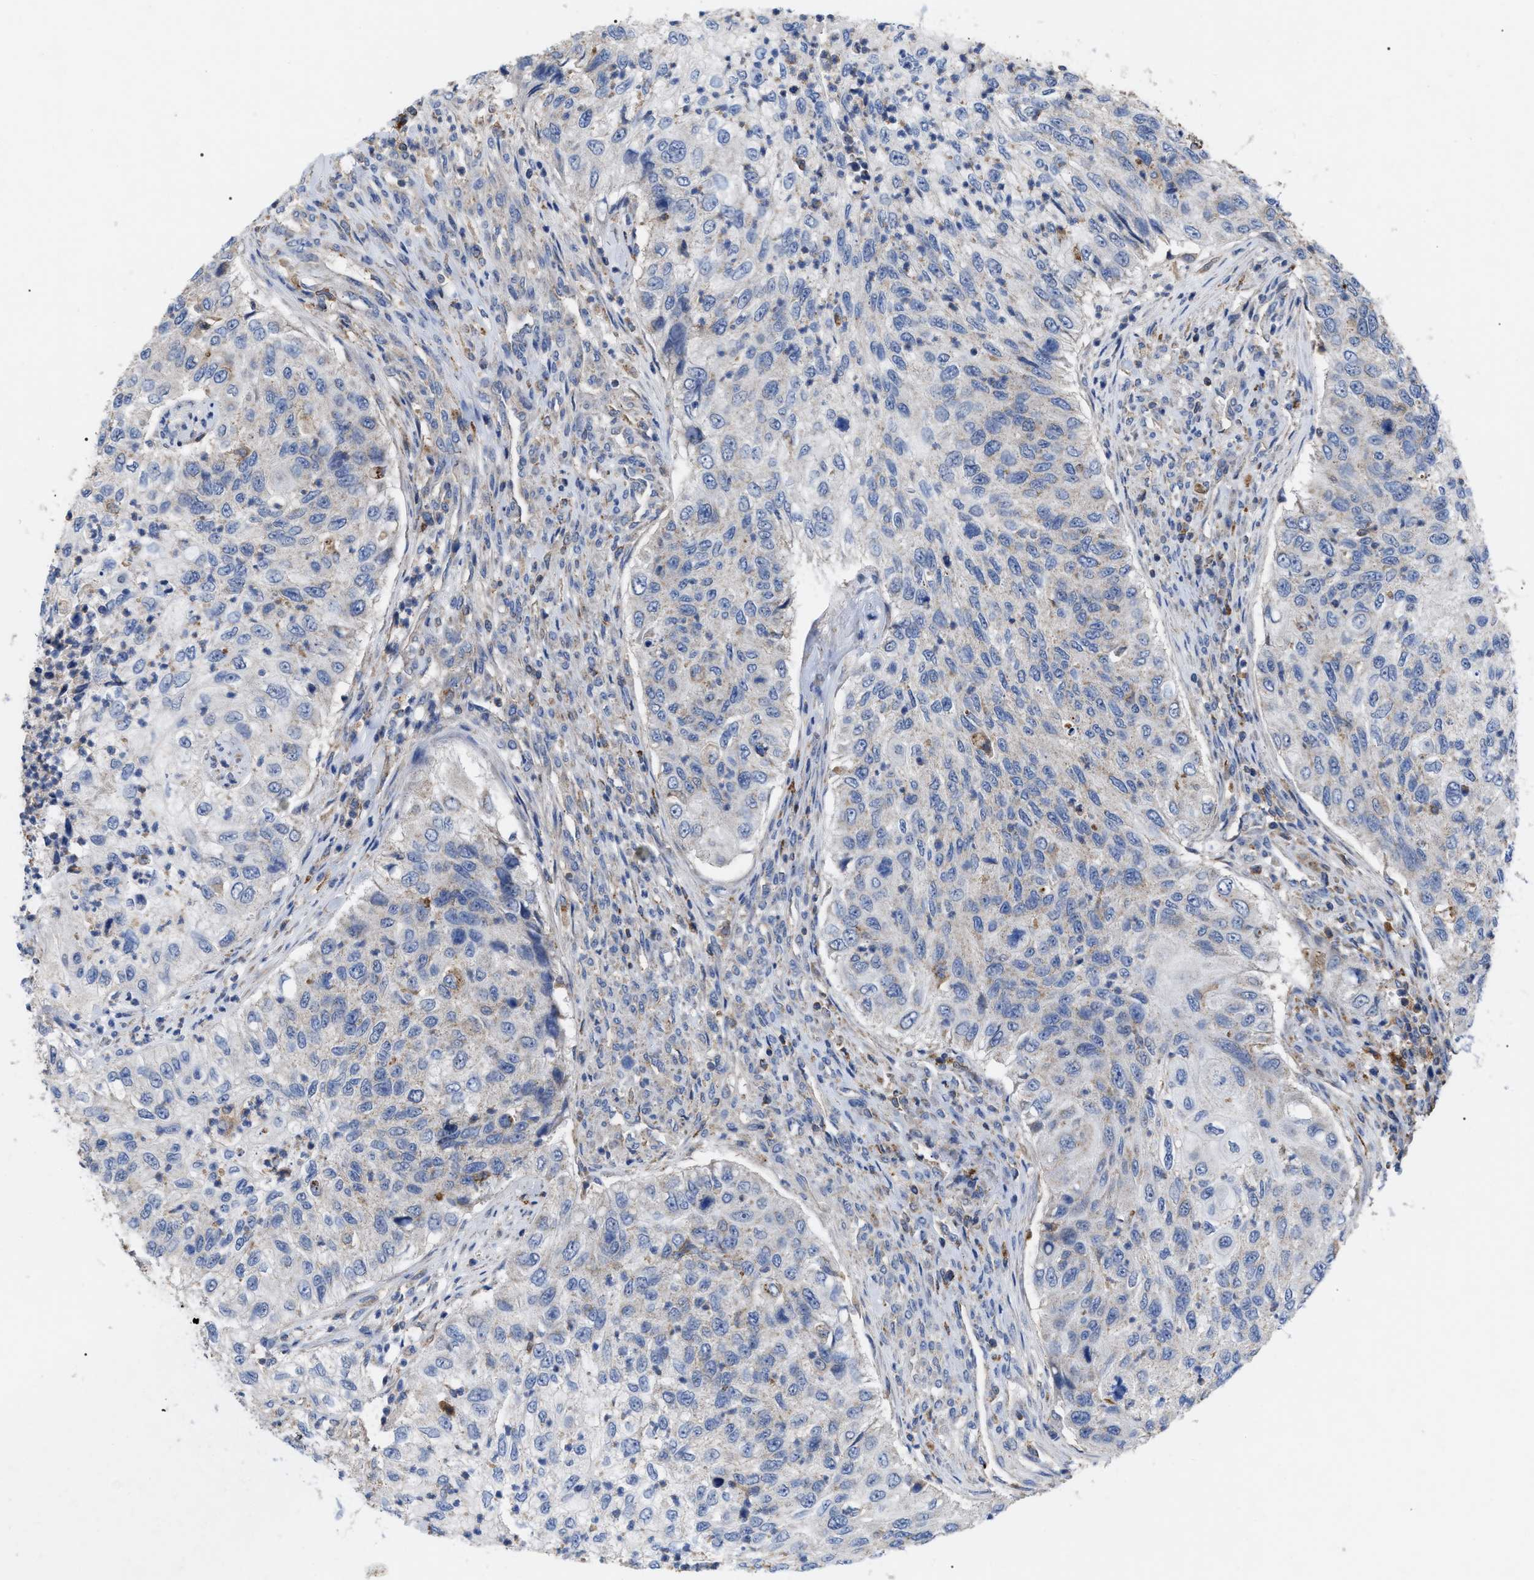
{"staining": {"intensity": "negative", "quantity": "none", "location": "none"}, "tissue": "urothelial cancer", "cell_type": "Tumor cells", "image_type": "cancer", "snomed": [{"axis": "morphology", "description": "Urothelial carcinoma, High grade"}, {"axis": "topography", "description": "Urinary bladder"}], "caption": "This micrograph is of urothelial carcinoma (high-grade) stained with immunohistochemistry (IHC) to label a protein in brown with the nuclei are counter-stained blue. There is no expression in tumor cells.", "gene": "FAM171A2", "patient": {"sex": "female", "age": 60}}